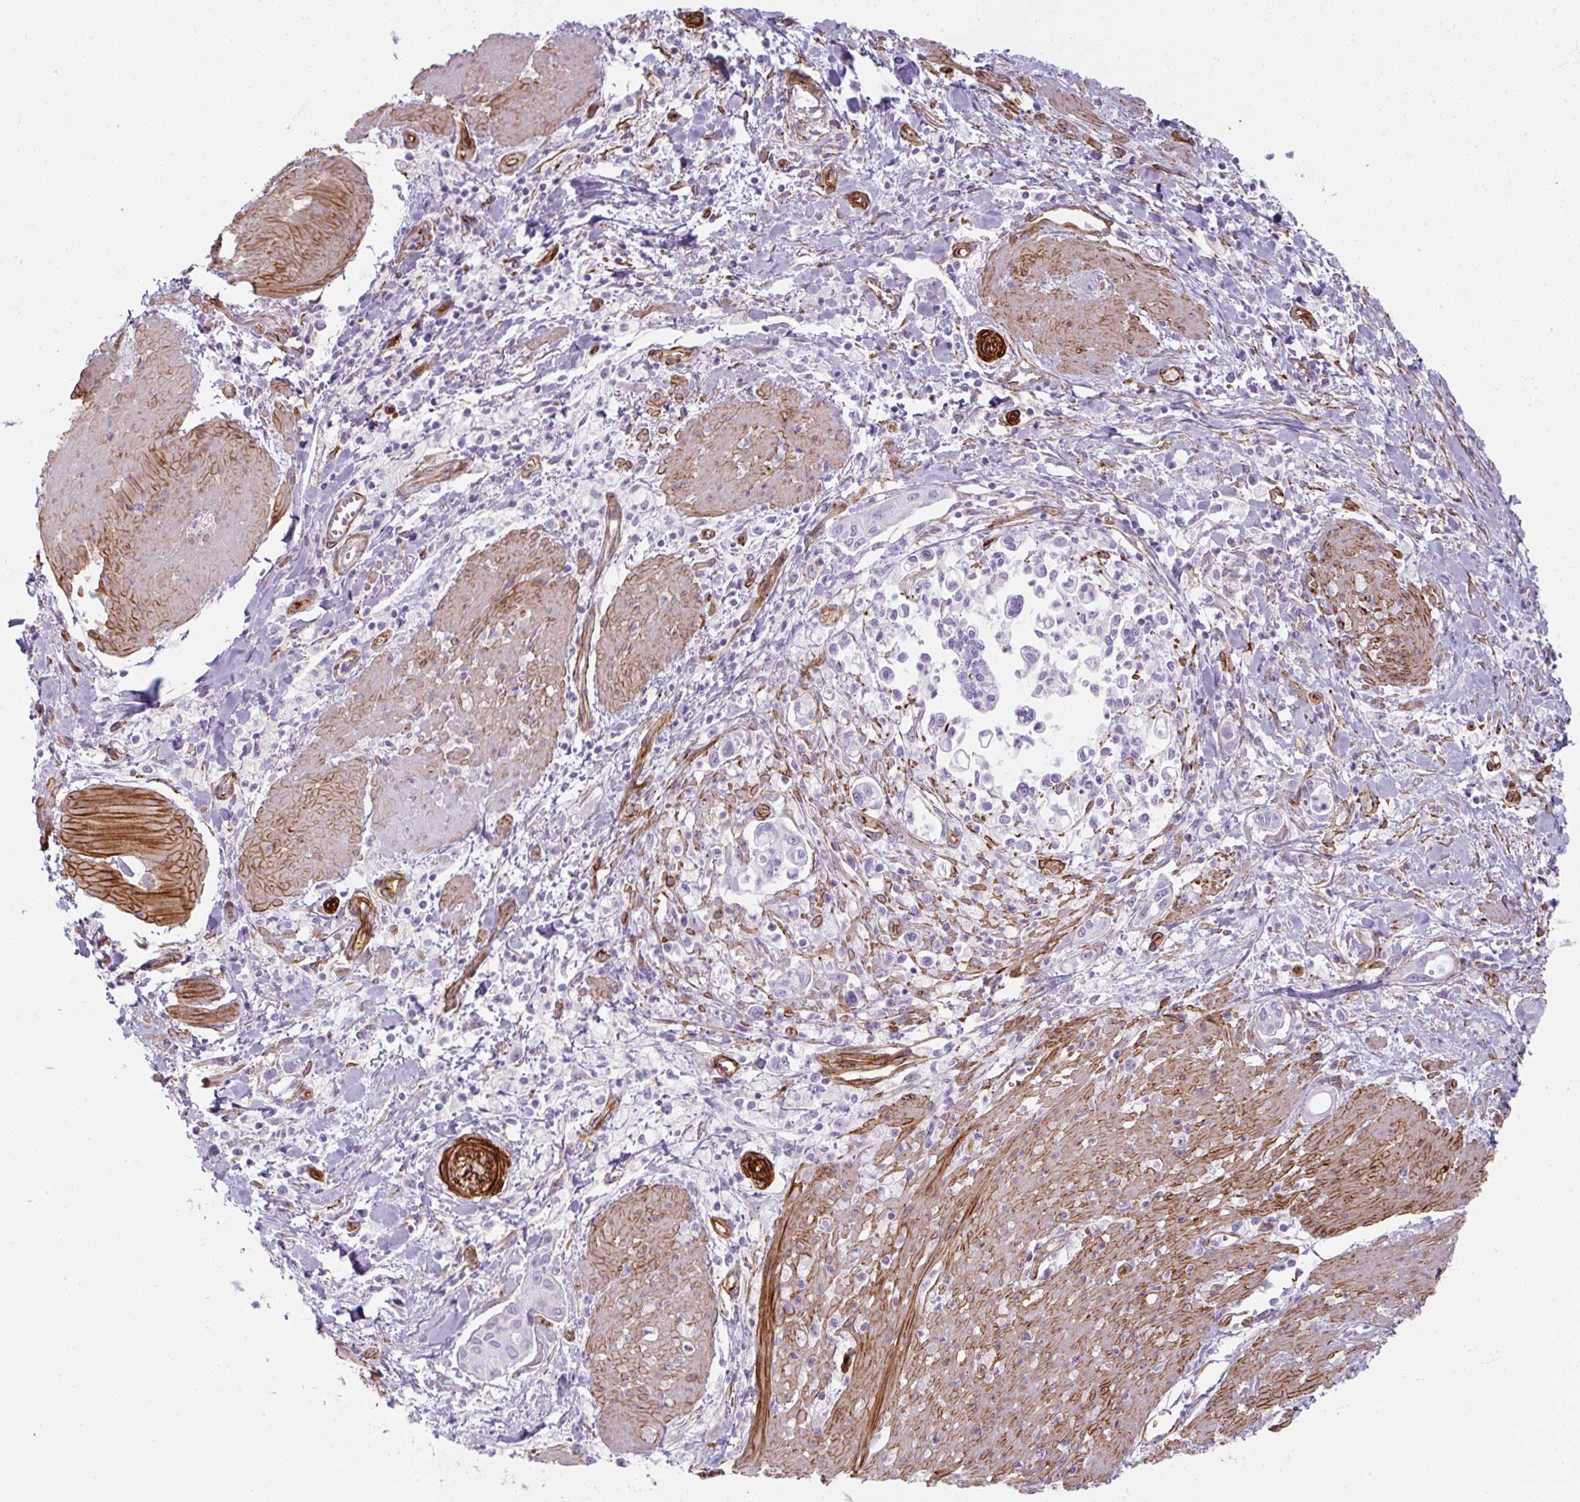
{"staining": {"intensity": "negative", "quantity": "none", "location": "none"}, "tissue": "pancreatic cancer", "cell_type": "Tumor cells", "image_type": "cancer", "snomed": [{"axis": "morphology", "description": "Adenocarcinoma, NOS"}, {"axis": "topography", "description": "Pancreas"}], "caption": "High power microscopy photomicrograph of an immunohistochemistry micrograph of adenocarcinoma (pancreatic), revealing no significant expression in tumor cells.", "gene": "CAVIN3", "patient": {"sex": "male", "age": 78}}